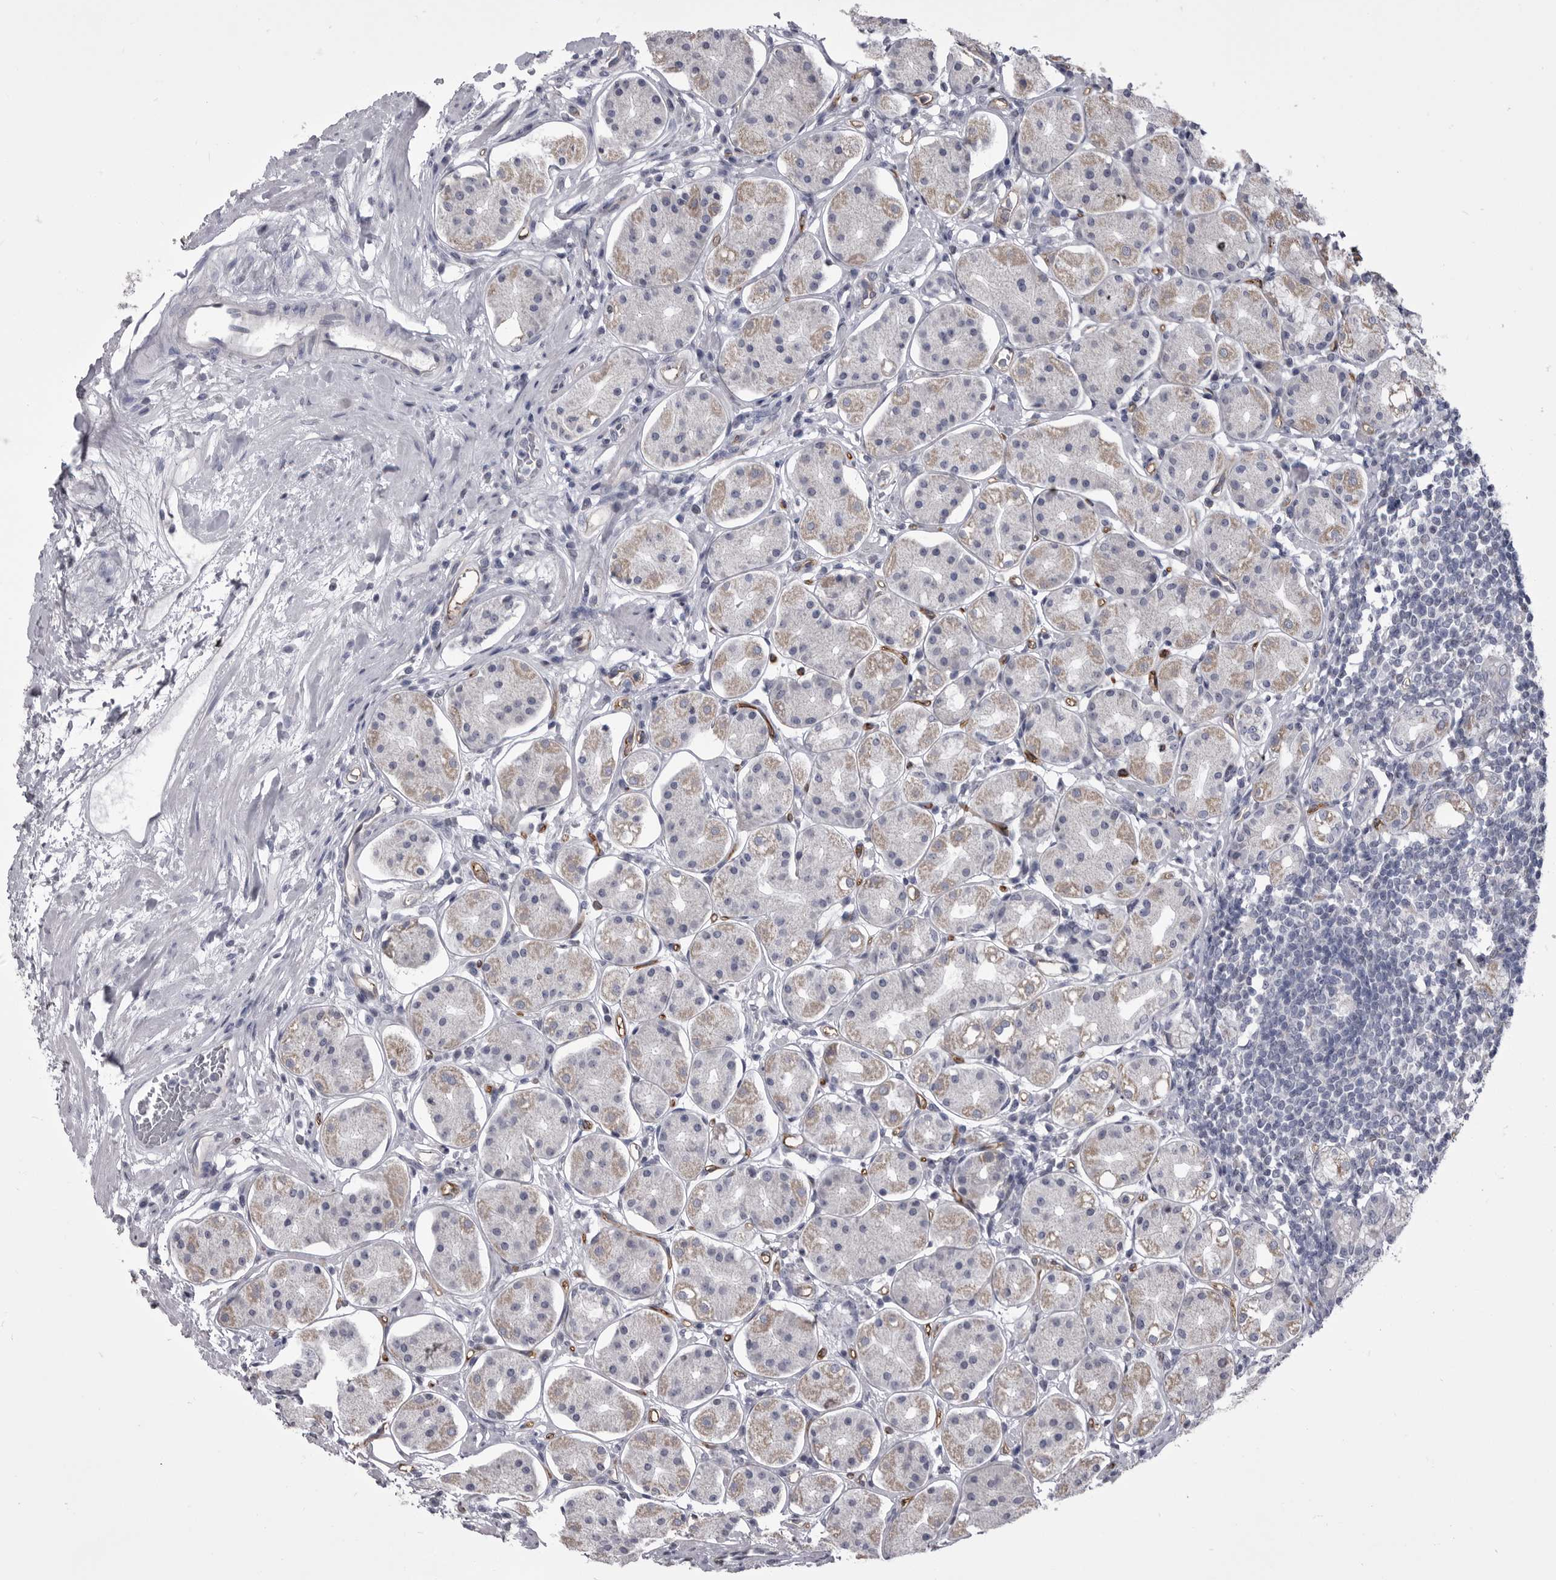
{"staining": {"intensity": "moderate", "quantity": "<25%", "location": "cytoplasmic/membranous"}, "tissue": "stomach", "cell_type": "Glandular cells", "image_type": "normal", "snomed": [{"axis": "morphology", "description": "Normal tissue, NOS"}, {"axis": "topography", "description": "Stomach"}, {"axis": "topography", "description": "Stomach, lower"}], "caption": "Moderate cytoplasmic/membranous protein staining is appreciated in approximately <25% of glandular cells in stomach. Using DAB (3,3'-diaminobenzidine) (brown) and hematoxylin (blue) stains, captured at high magnification using brightfield microscopy.", "gene": "OPLAH", "patient": {"sex": "female", "age": 56}}